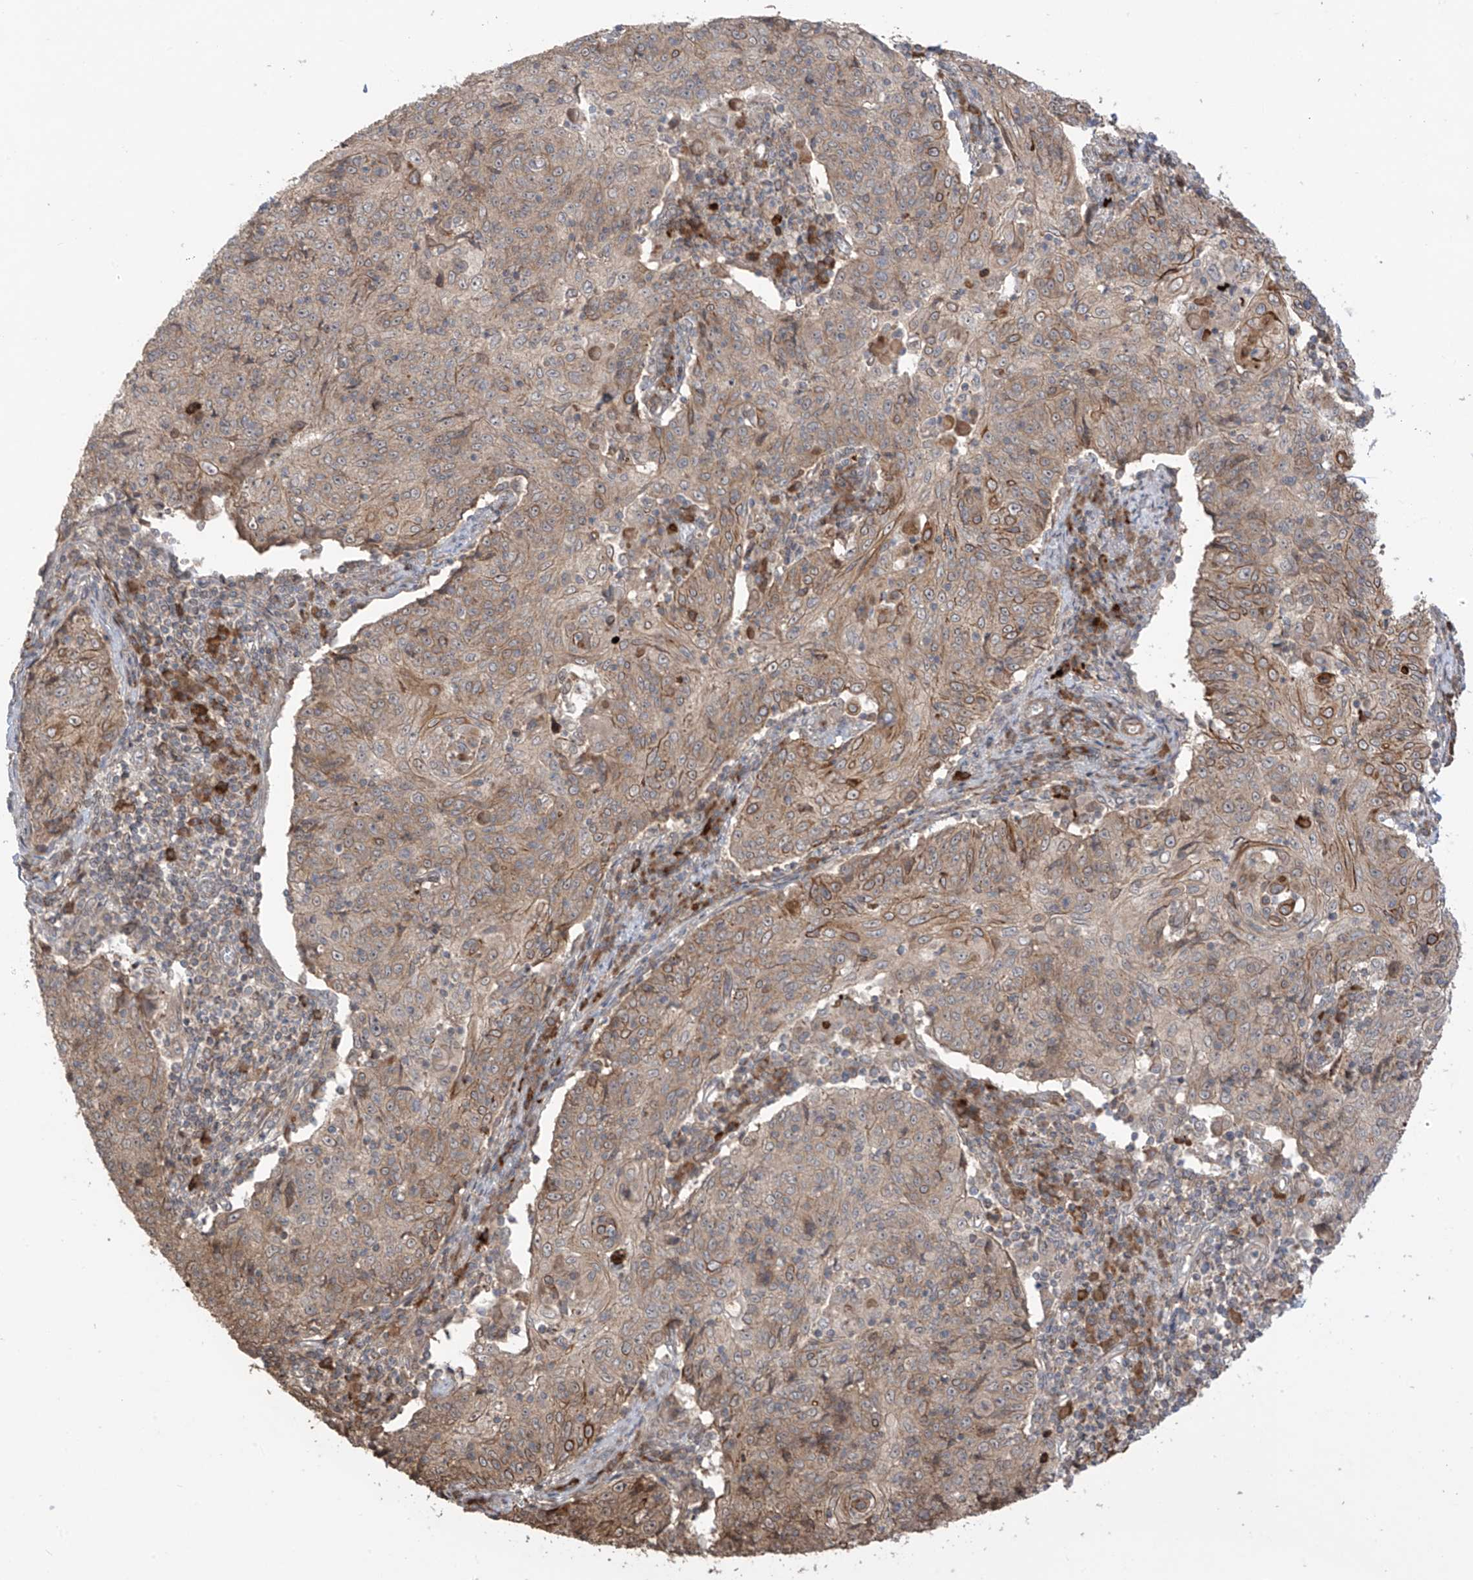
{"staining": {"intensity": "moderate", "quantity": ">75%", "location": "cytoplasmic/membranous"}, "tissue": "cervical cancer", "cell_type": "Tumor cells", "image_type": "cancer", "snomed": [{"axis": "morphology", "description": "Squamous cell carcinoma, NOS"}, {"axis": "topography", "description": "Cervix"}], "caption": "High-power microscopy captured an immunohistochemistry (IHC) image of cervical squamous cell carcinoma, revealing moderate cytoplasmic/membranous staining in approximately >75% of tumor cells.", "gene": "LRRC74A", "patient": {"sex": "female", "age": 48}}